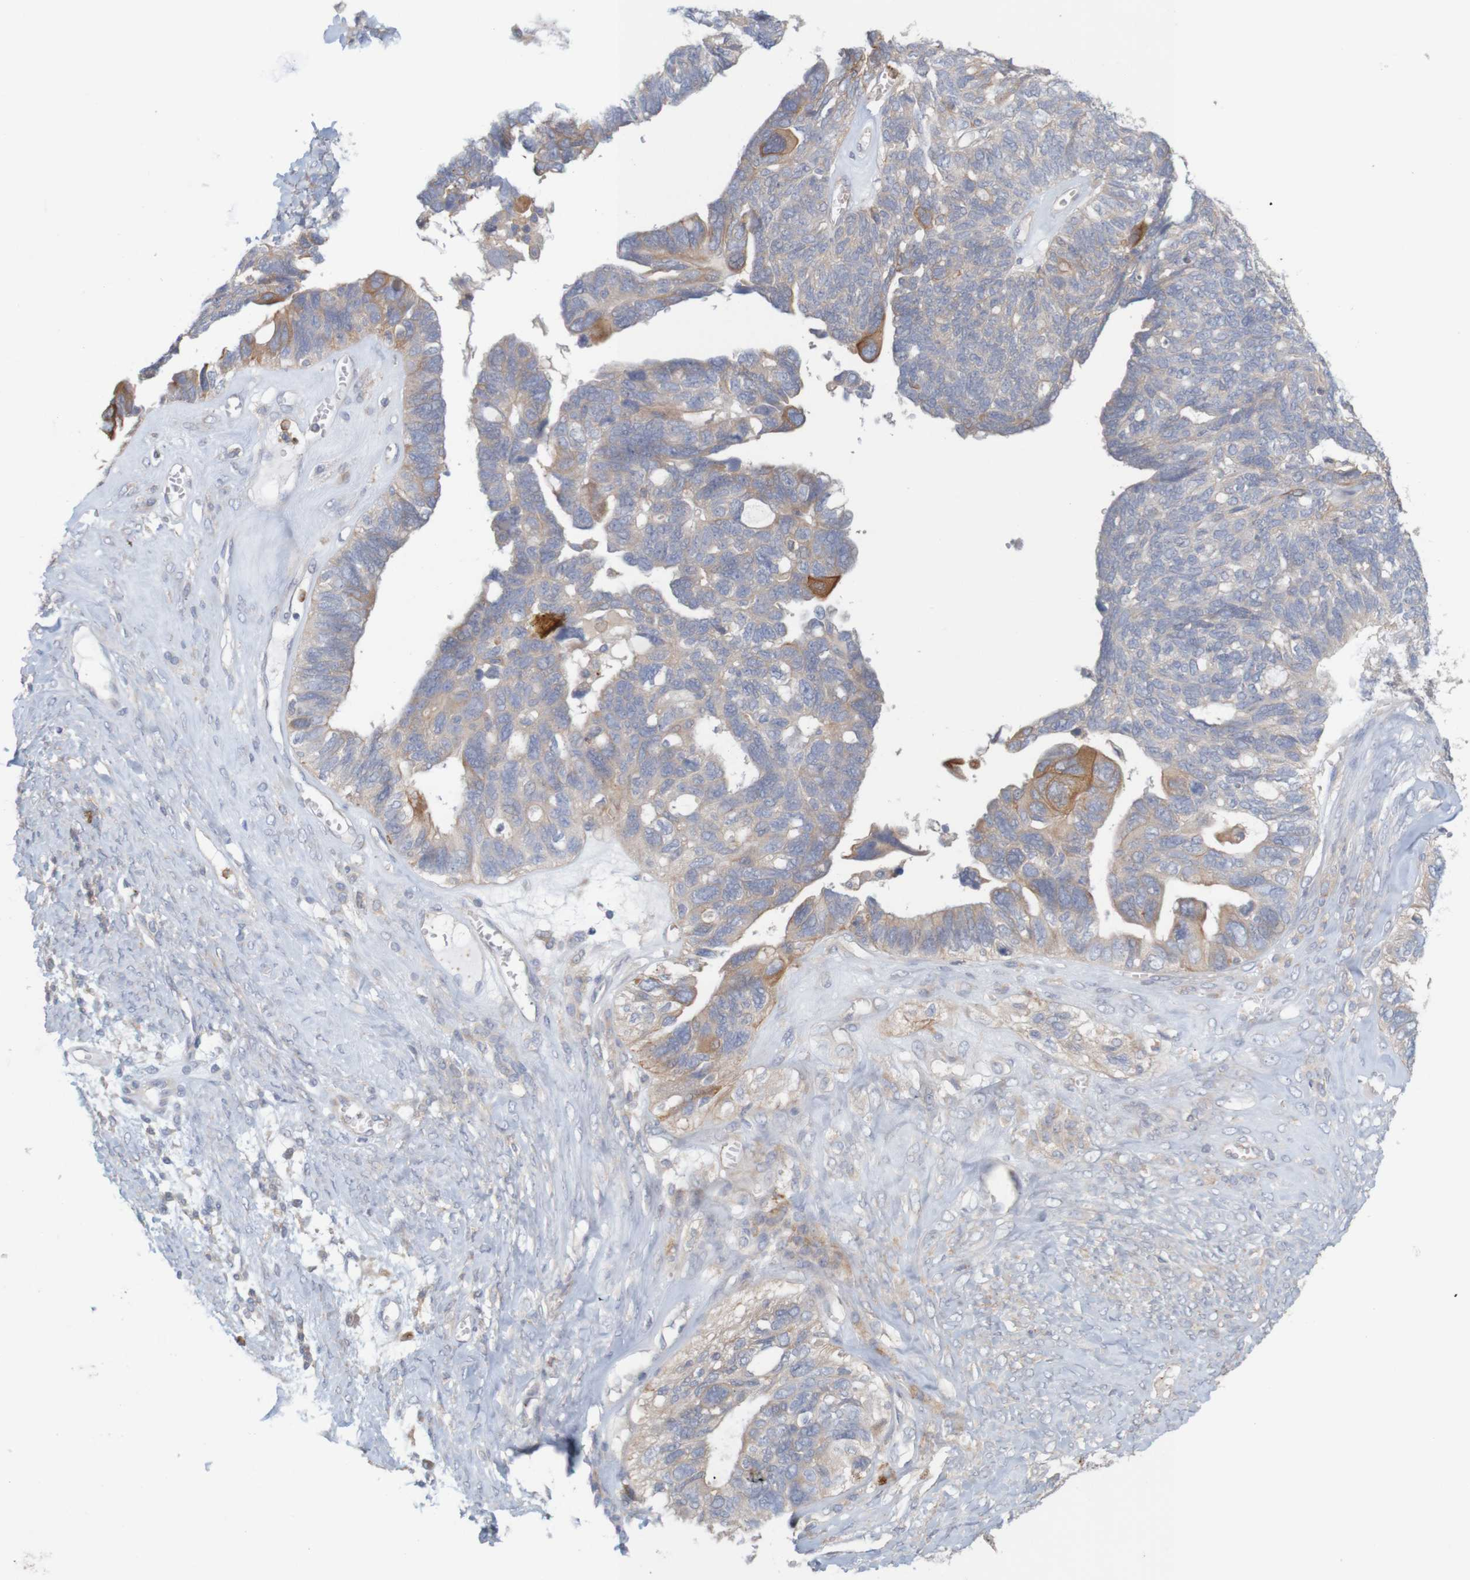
{"staining": {"intensity": "weak", "quantity": ">75%", "location": "cytoplasmic/membranous"}, "tissue": "ovarian cancer", "cell_type": "Tumor cells", "image_type": "cancer", "snomed": [{"axis": "morphology", "description": "Cystadenocarcinoma, serous, NOS"}, {"axis": "topography", "description": "Ovary"}], "caption": "Approximately >75% of tumor cells in ovarian cancer display weak cytoplasmic/membranous protein staining as visualized by brown immunohistochemical staining.", "gene": "KRT23", "patient": {"sex": "female", "age": 79}}